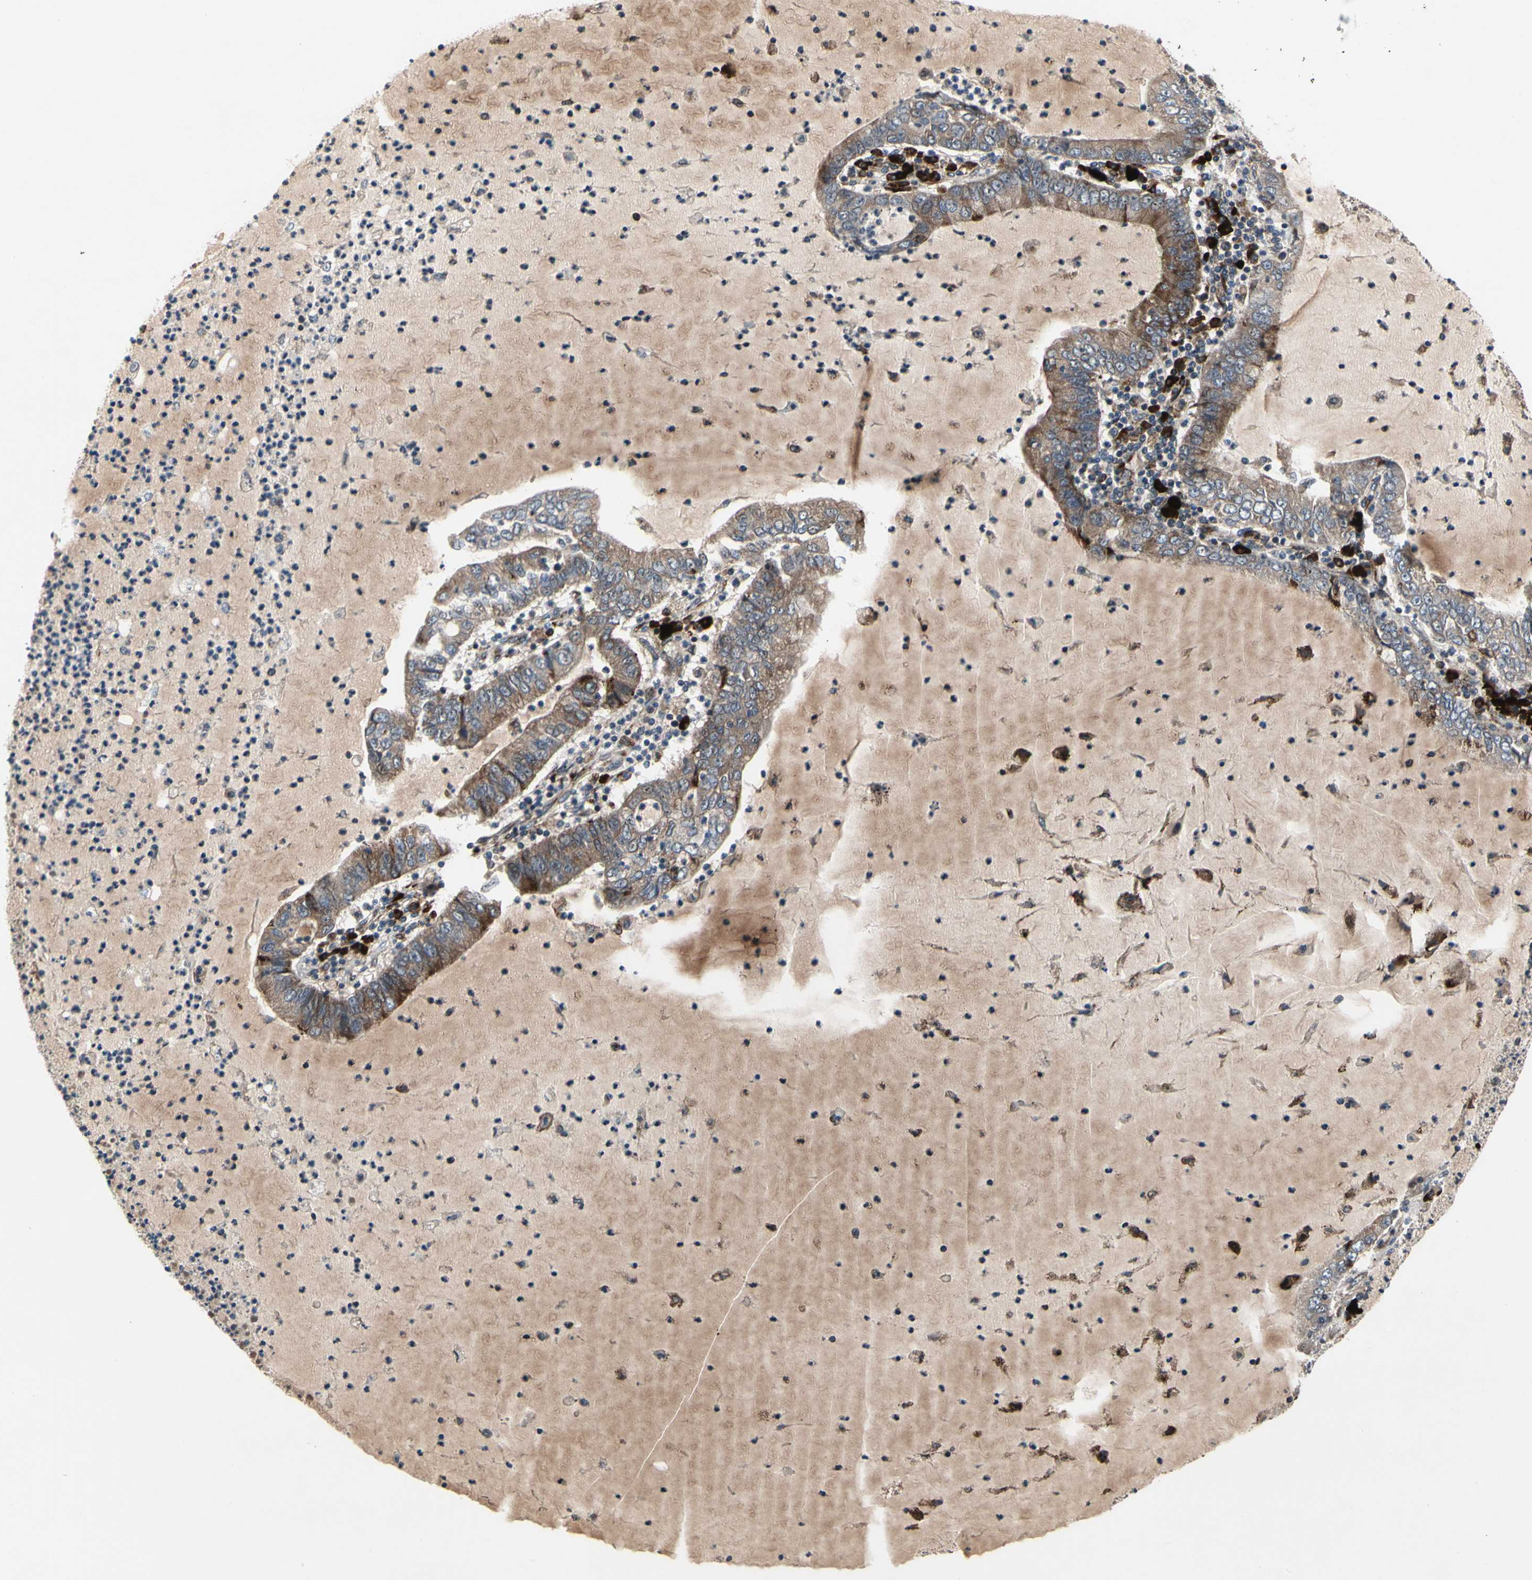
{"staining": {"intensity": "weak", "quantity": ">75%", "location": "cytoplasmic/membranous"}, "tissue": "lung cancer", "cell_type": "Tumor cells", "image_type": "cancer", "snomed": [{"axis": "morphology", "description": "Adenocarcinoma, NOS"}, {"axis": "topography", "description": "Lung"}], "caption": "This is an image of immunohistochemistry staining of adenocarcinoma (lung), which shows weak staining in the cytoplasmic/membranous of tumor cells.", "gene": "MMEL1", "patient": {"sex": "female", "age": 51}}